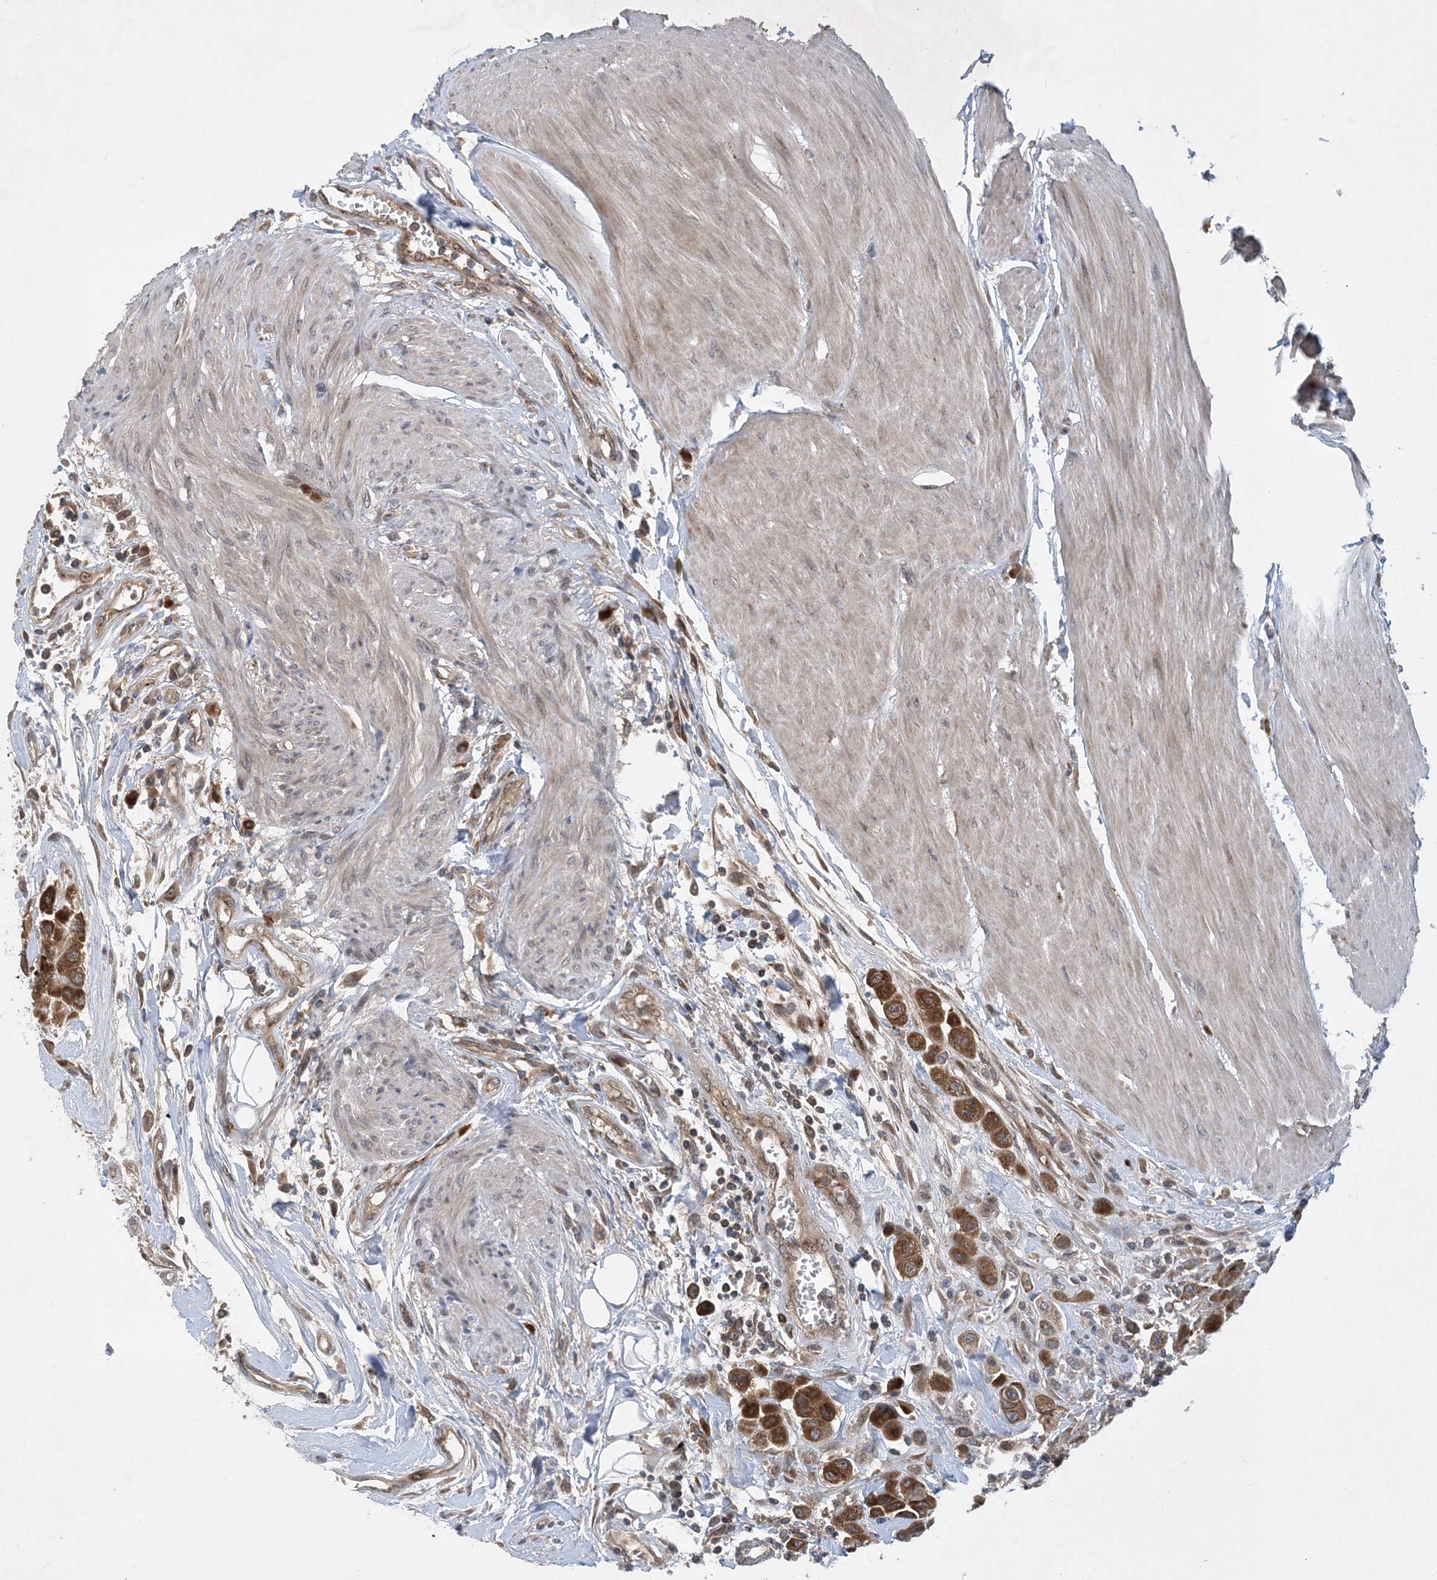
{"staining": {"intensity": "strong", "quantity": ">75%", "location": "cytoplasmic/membranous"}, "tissue": "urothelial cancer", "cell_type": "Tumor cells", "image_type": "cancer", "snomed": [{"axis": "morphology", "description": "Urothelial carcinoma, High grade"}, {"axis": "topography", "description": "Urinary bladder"}], "caption": "Immunohistochemistry (DAB (3,3'-diaminobenzidine)) staining of high-grade urothelial carcinoma exhibits strong cytoplasmic/membranous protein expression in approximately >75% of tumor cells.", "gene": "TINAG", "patient": {"sex": "male", "age": 50}}